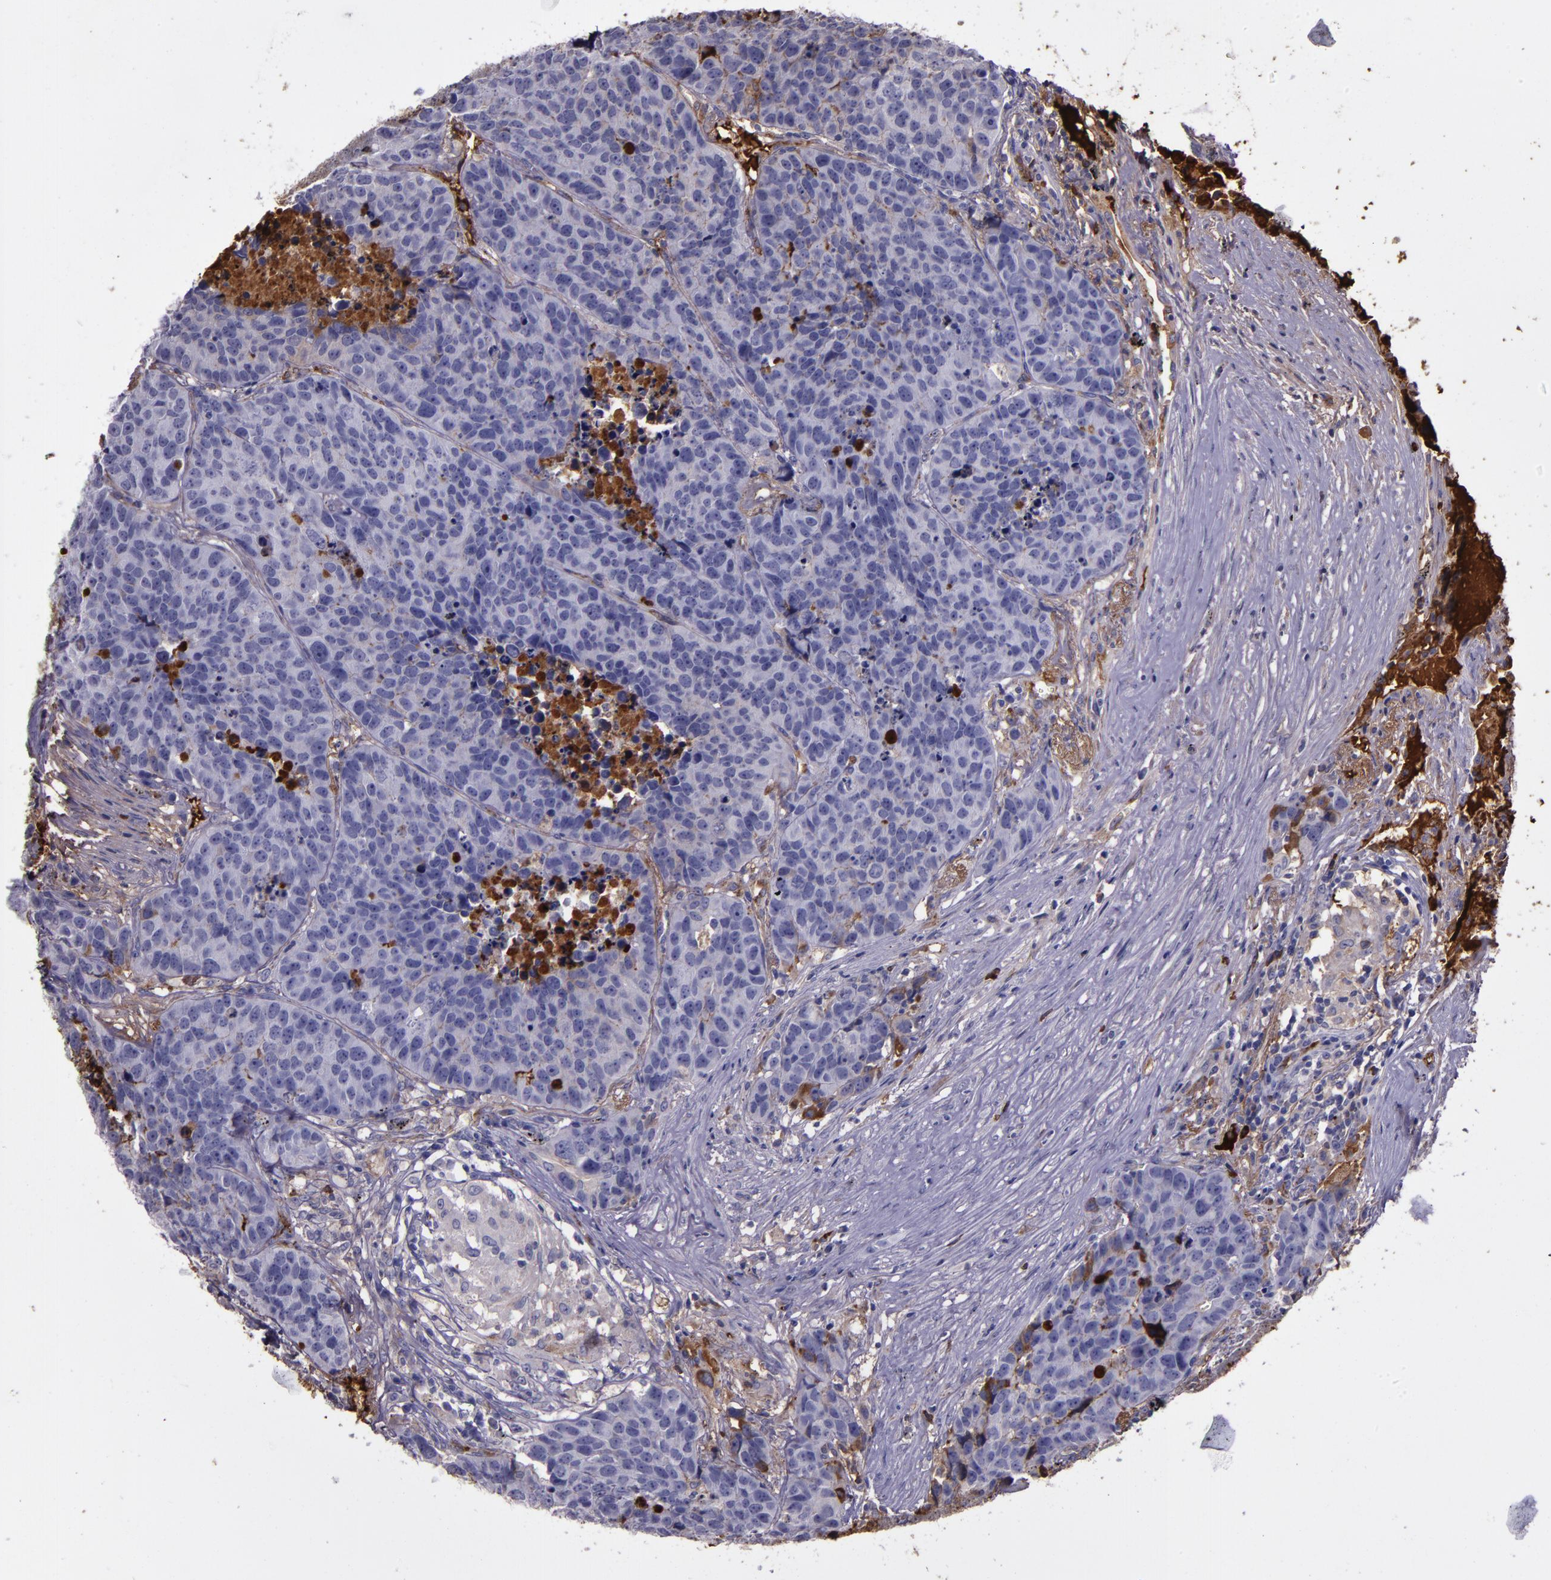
{"staining": {"intensity": "negative", "quantity": "none", "location": "none"}, "tissue": "carcinoid", "cell_type": "Tumor cells", "image_type": "cancer", "snomed": [{"axis": "morphology", "description": "Carcinoid, malignant, NOS"}, {"axis": "topography", "description": "Lung"}], "caption": "This is a photomicrograph of immunohistochemistry (IHC) staining of carcinoid, which shows no expression in tumor cells.", "gene": "A2M", "patient": {"sex": "male", "age": 60}}